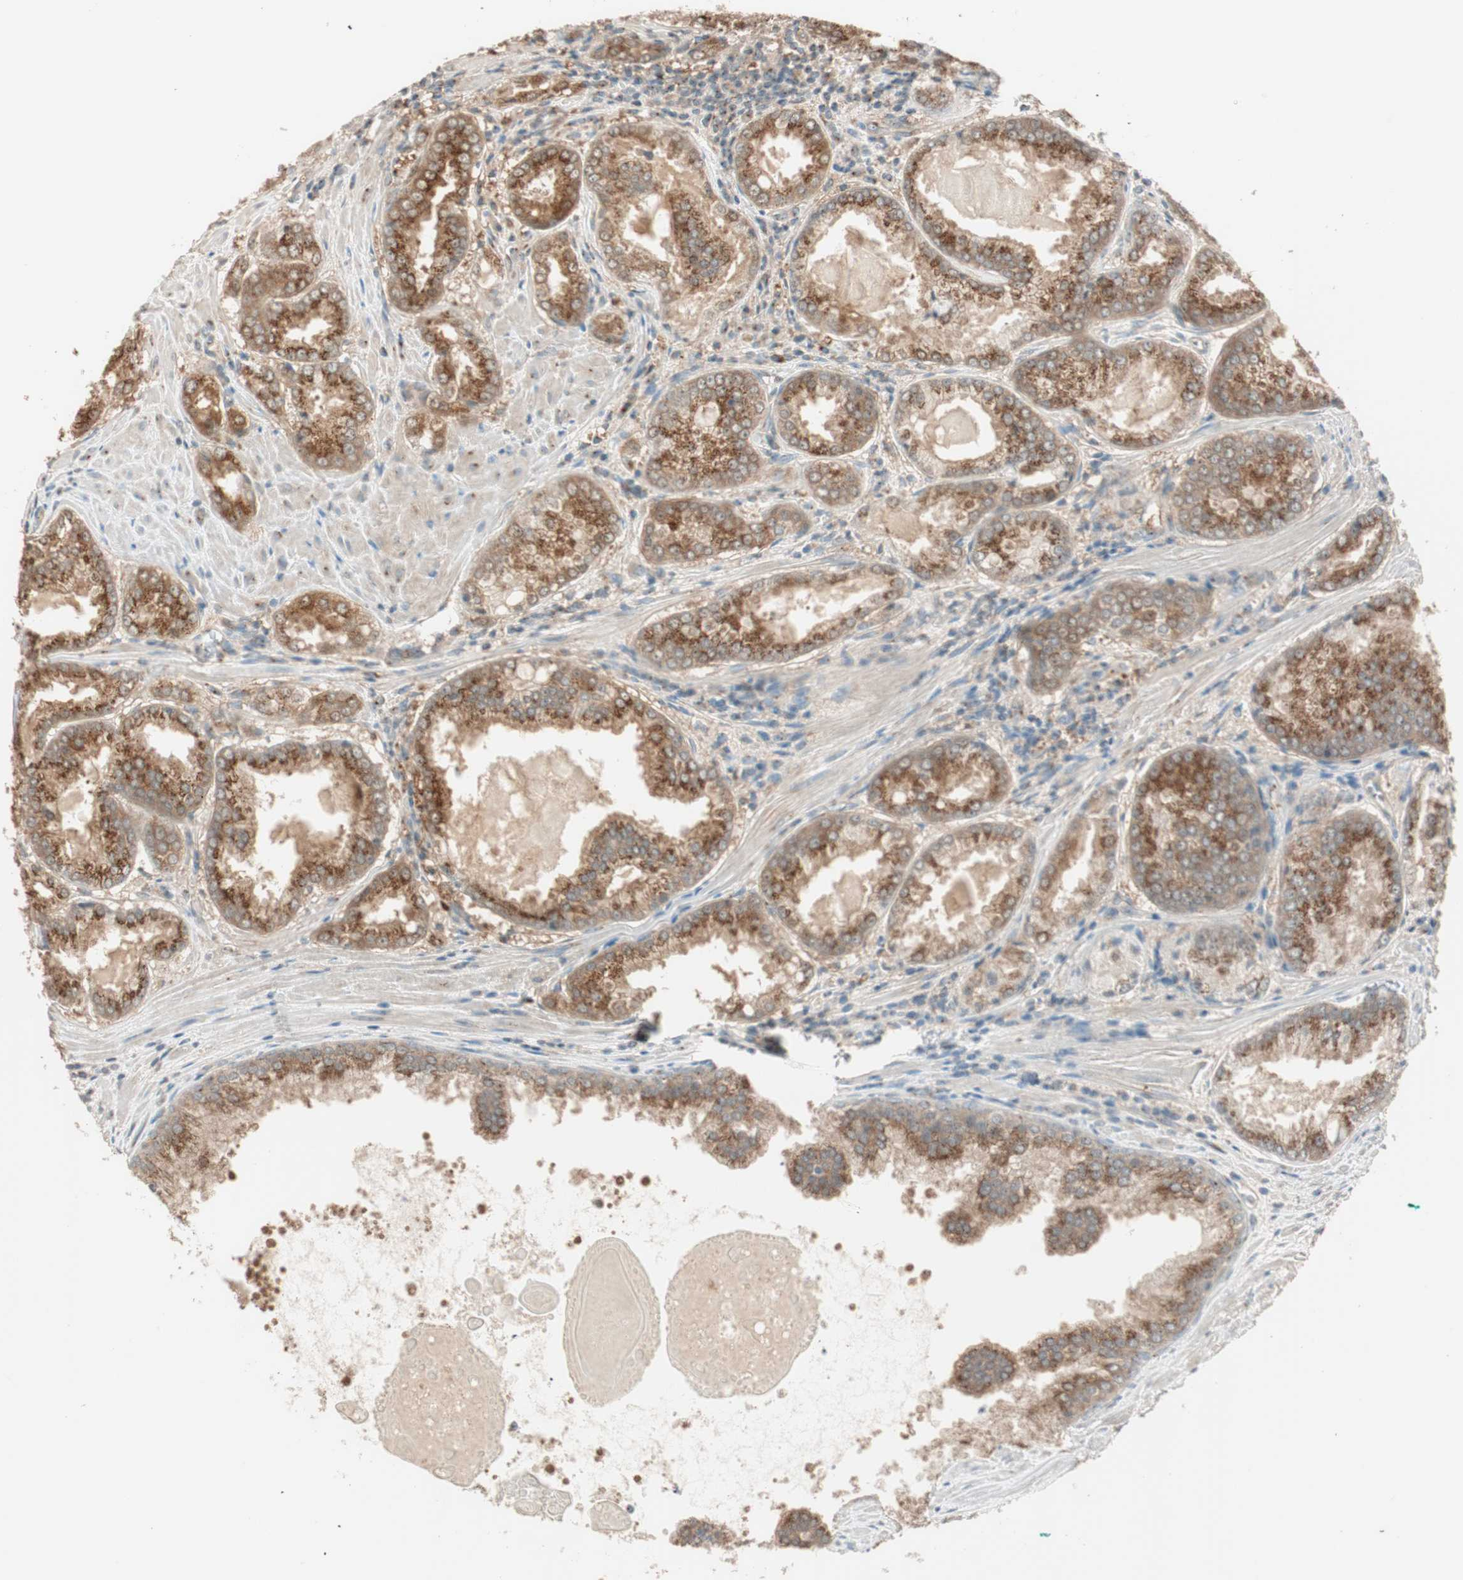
{"staining": {"intensity": "strong", "quantity": ">75%", "location": "cytoplasmic/membranous"}, "tissue": "prostate cancer", "cell_type": "Tumor cells", "image_type": "cancer", "snomed": [{"axis": "morphology", "description": "Adenocarcinoma, Low grade"}, {"axis": "topography", "description": "Prostate"}], "caption": "Strong cytoplasmic/membranous staining for a protein is identified in about >75% of tumor cells of prostate adenocarcinoma (low-grade) using immunohistochemistry (IHC).", "gene": "SEC16A", "patient": {"sex": "male", "age": 64}}